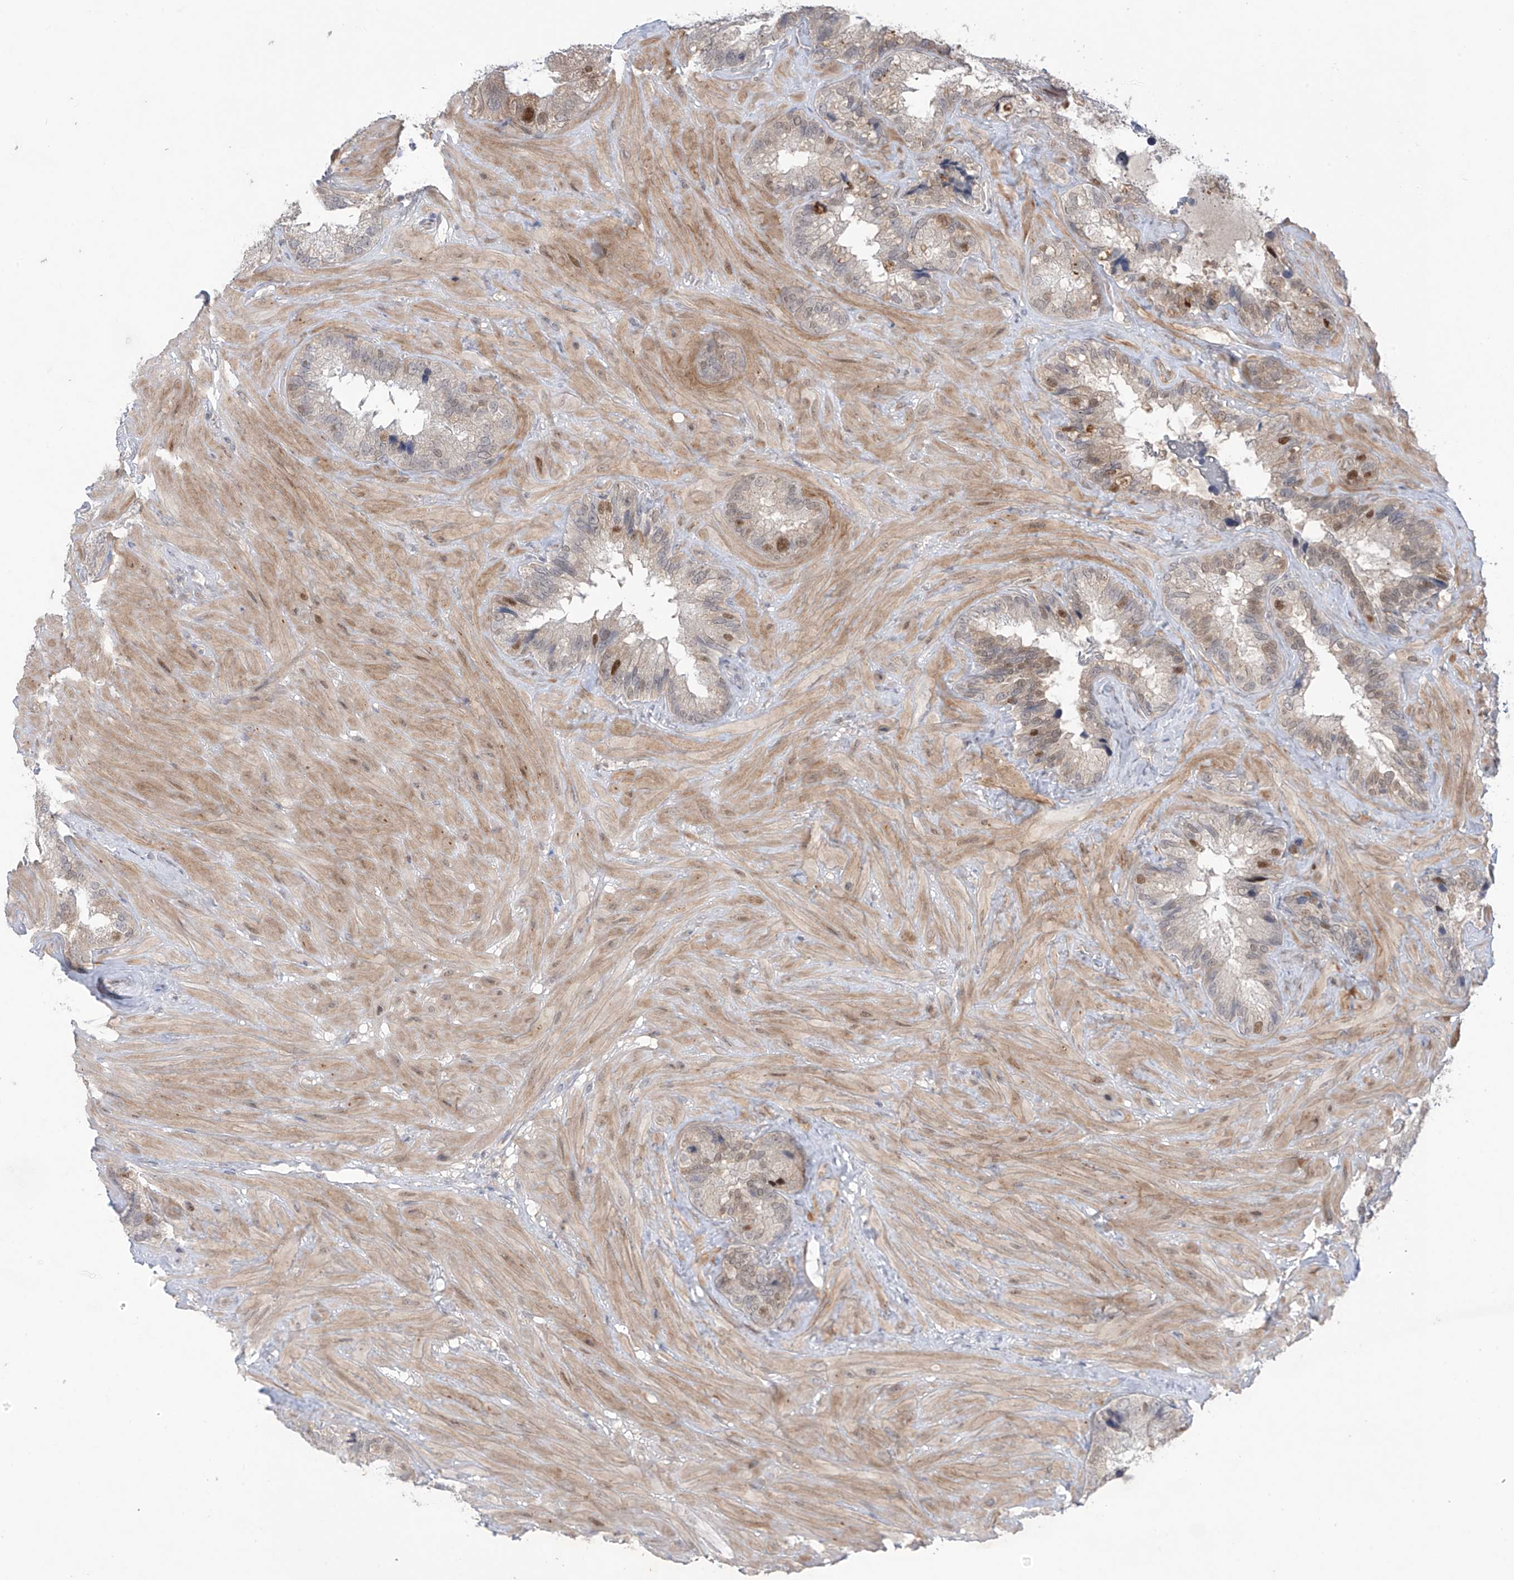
{"staining": {"intensity": "moderate", "quantity": "25%-75%", "location": "nuclear"}, "tissue": "seminal vesicle", "cell_type": "Glandular cells", "image_type": "normal", "snomed": [{"axis": "morphology", "description": "Normal tissue, NOS"}, {"axis": "topography", "description": "Prostate"}, {"axis": "topography", "description": "Seminal veicle"}], "caption": "DAB immunohistochemical staining of benign seminal vesicle shows moderate nuclear protein staining in approximately 25%-75% of glandular cells. (Brightfield microscopy of DAB IHC at high magnification).", "gene": "OGT", "patient": {"sex": "male", "age": 68}}